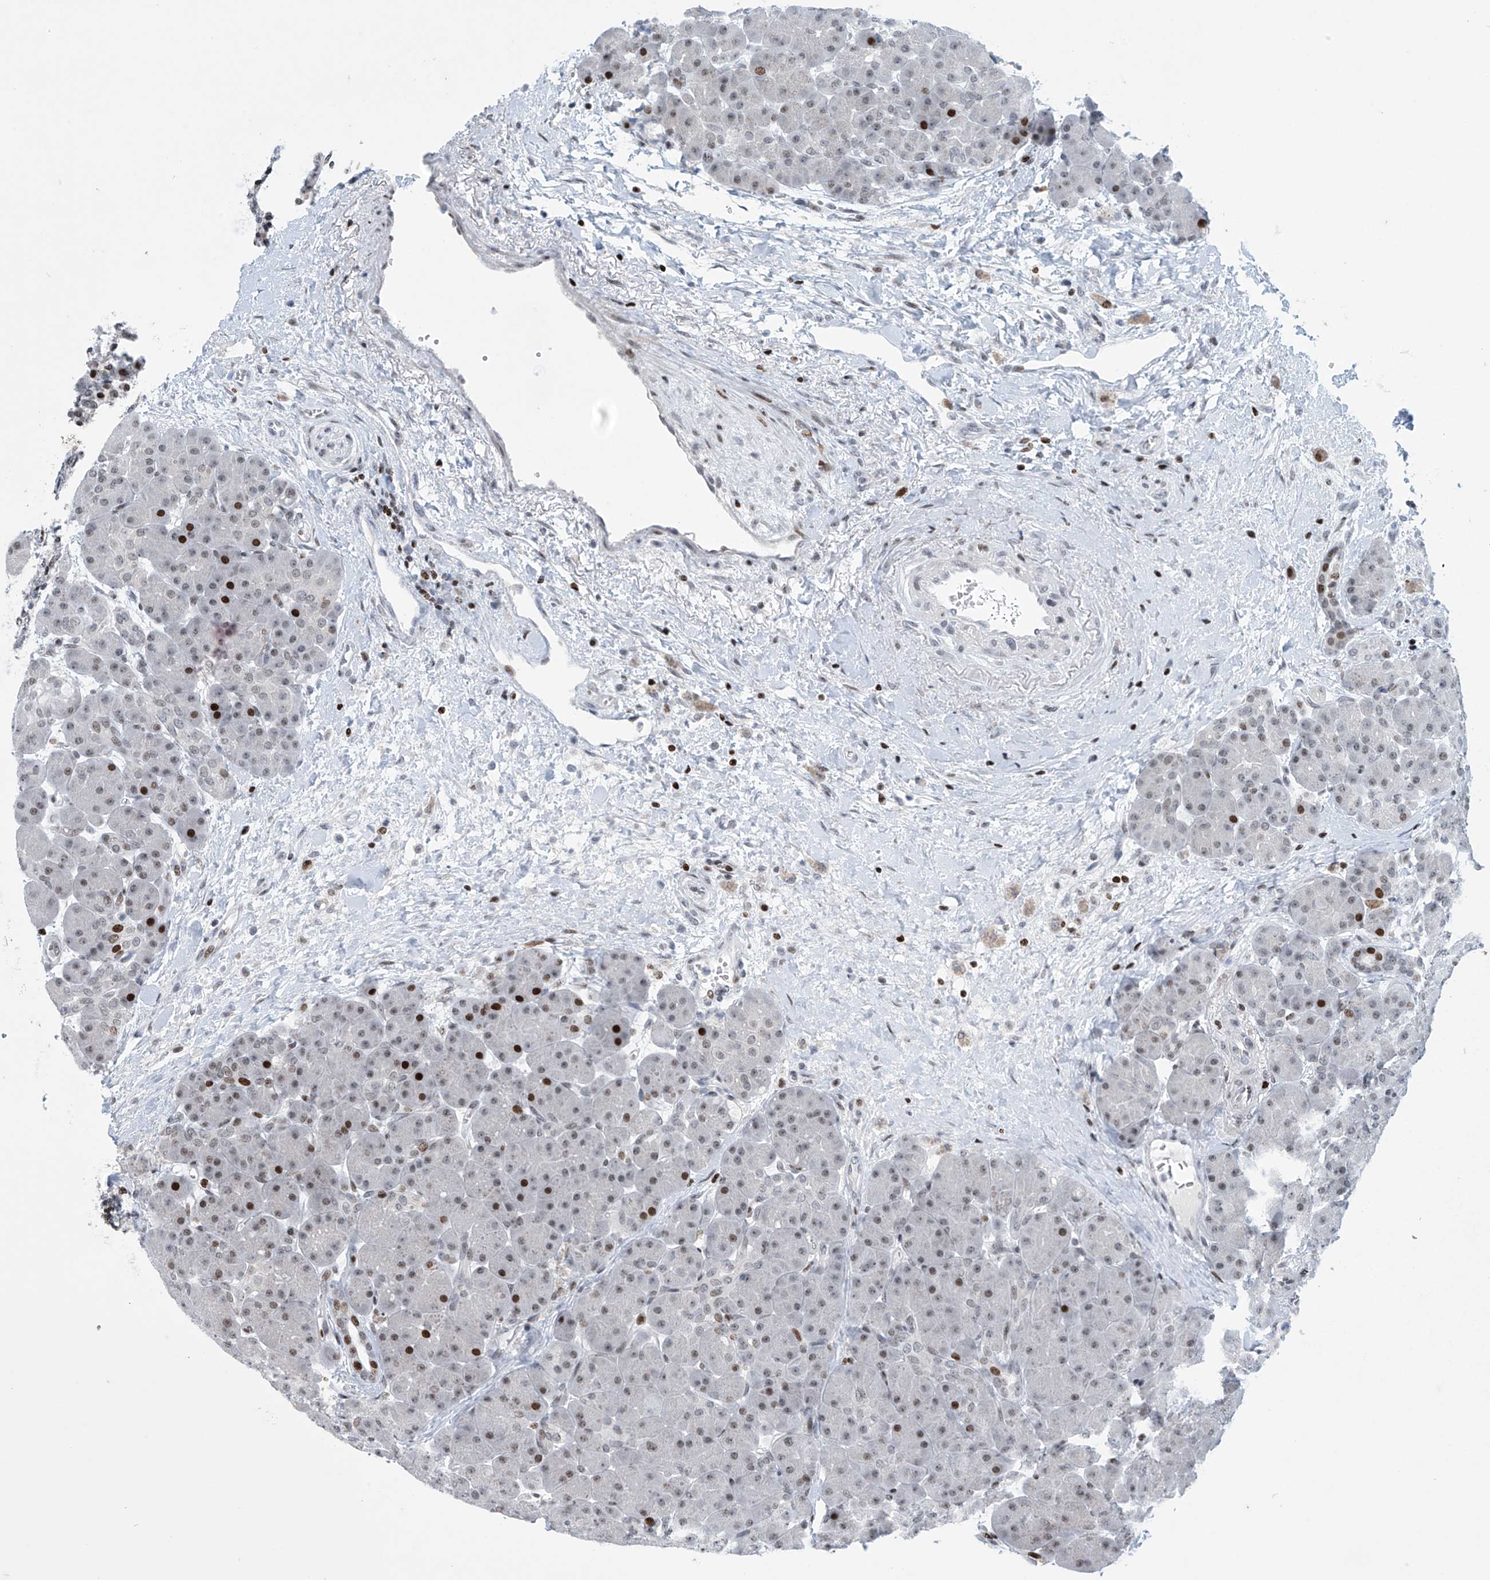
{"staining": {"intensity": "strong", "quantity": "25%-75%", "location": "nuclear"}, "tissue": "pancreas", "cell_type": "Exocrine glandular cells", "image_type": "normal", "snomed": [{"axis": "morphology", "description": "Normal tissue, NOS"}, {"axis": "topography", "description": "Pancreas"}], "caption": "Unremarkable pancreas shows strong nuclear expression in approximately 25%-75% of exocrine glandular cells, visualized by immunohistochemistry.", "gene": "RFX7", "patient": {"sex": "male", "age": 66}}